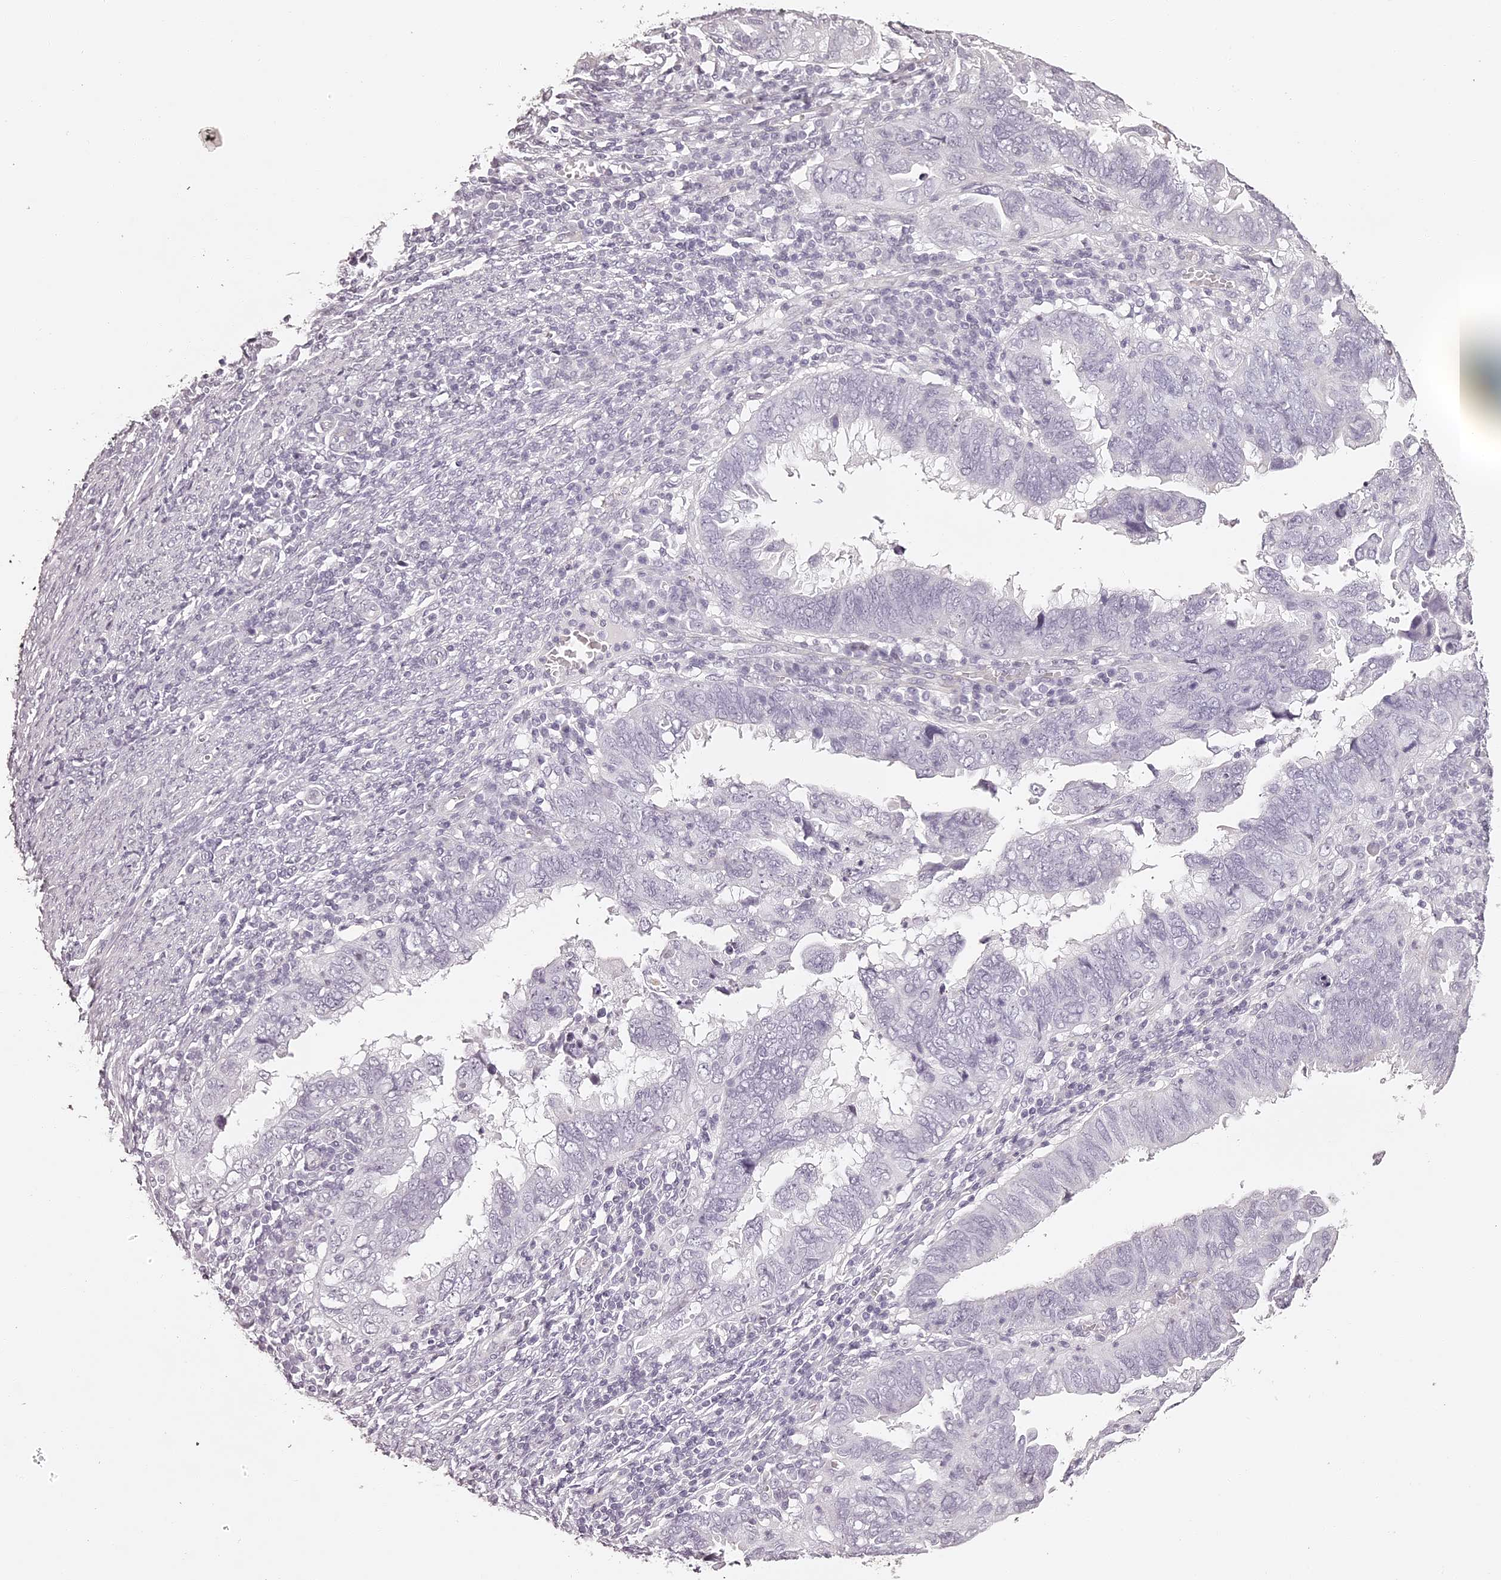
{"staining": {"intensity": "negative", "quantity": "none", "location": "none"}, "tissue": "endometrial cancer", "cell_type": "Tumor cells", "image_type": "cancer", "snomed": [{"axis": "morphology", "description": "Adenocarcinoma, NOS"}, {"axis": "topography", "description": "Uterus"}], "caption": "Tumor cells are negative for brown protein staining in endometrial adenocarcinoma.", "gene": "ELAPOR1", "patient": {"sex": "female", "age": 77}}